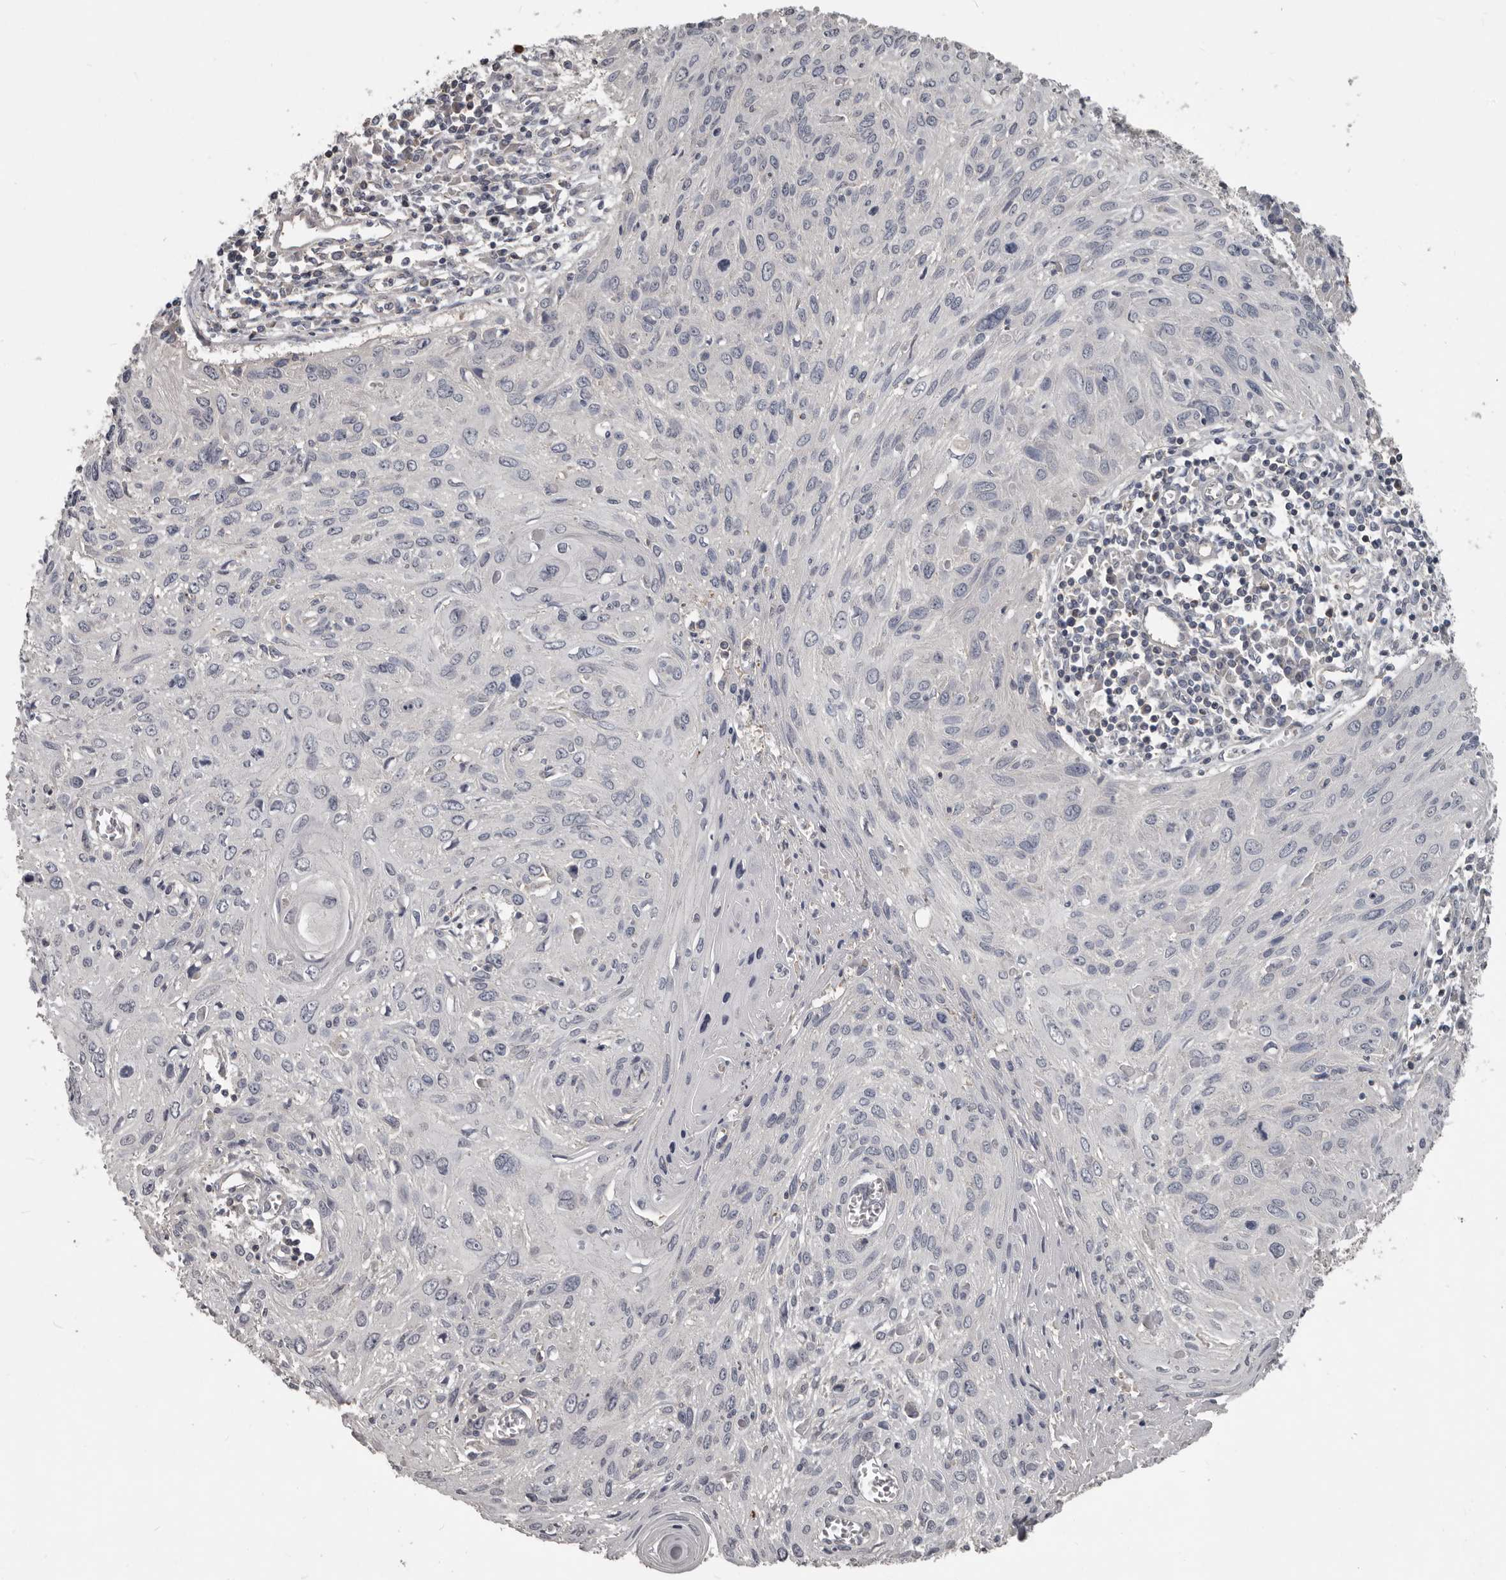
{"staining": {"intensity": "negative", "quantity": "none", "location": "none"}, "tissue": "cervical cancer", "cell_type": "Tumor cells", "image_type": "cancer", "snomed": [{"axis": "morphology", "description": "Squamous cell carcinoma, NOS"}, {"axis": "topography", "description": "Cervix"}], "caption": "Cervical cancer (squamous cell carcinoma) stained for a protein using immunohistochemistry displays no expression tumor cells.", "gene": "CA6", "patient": {"sex": "female", "age": 51}}